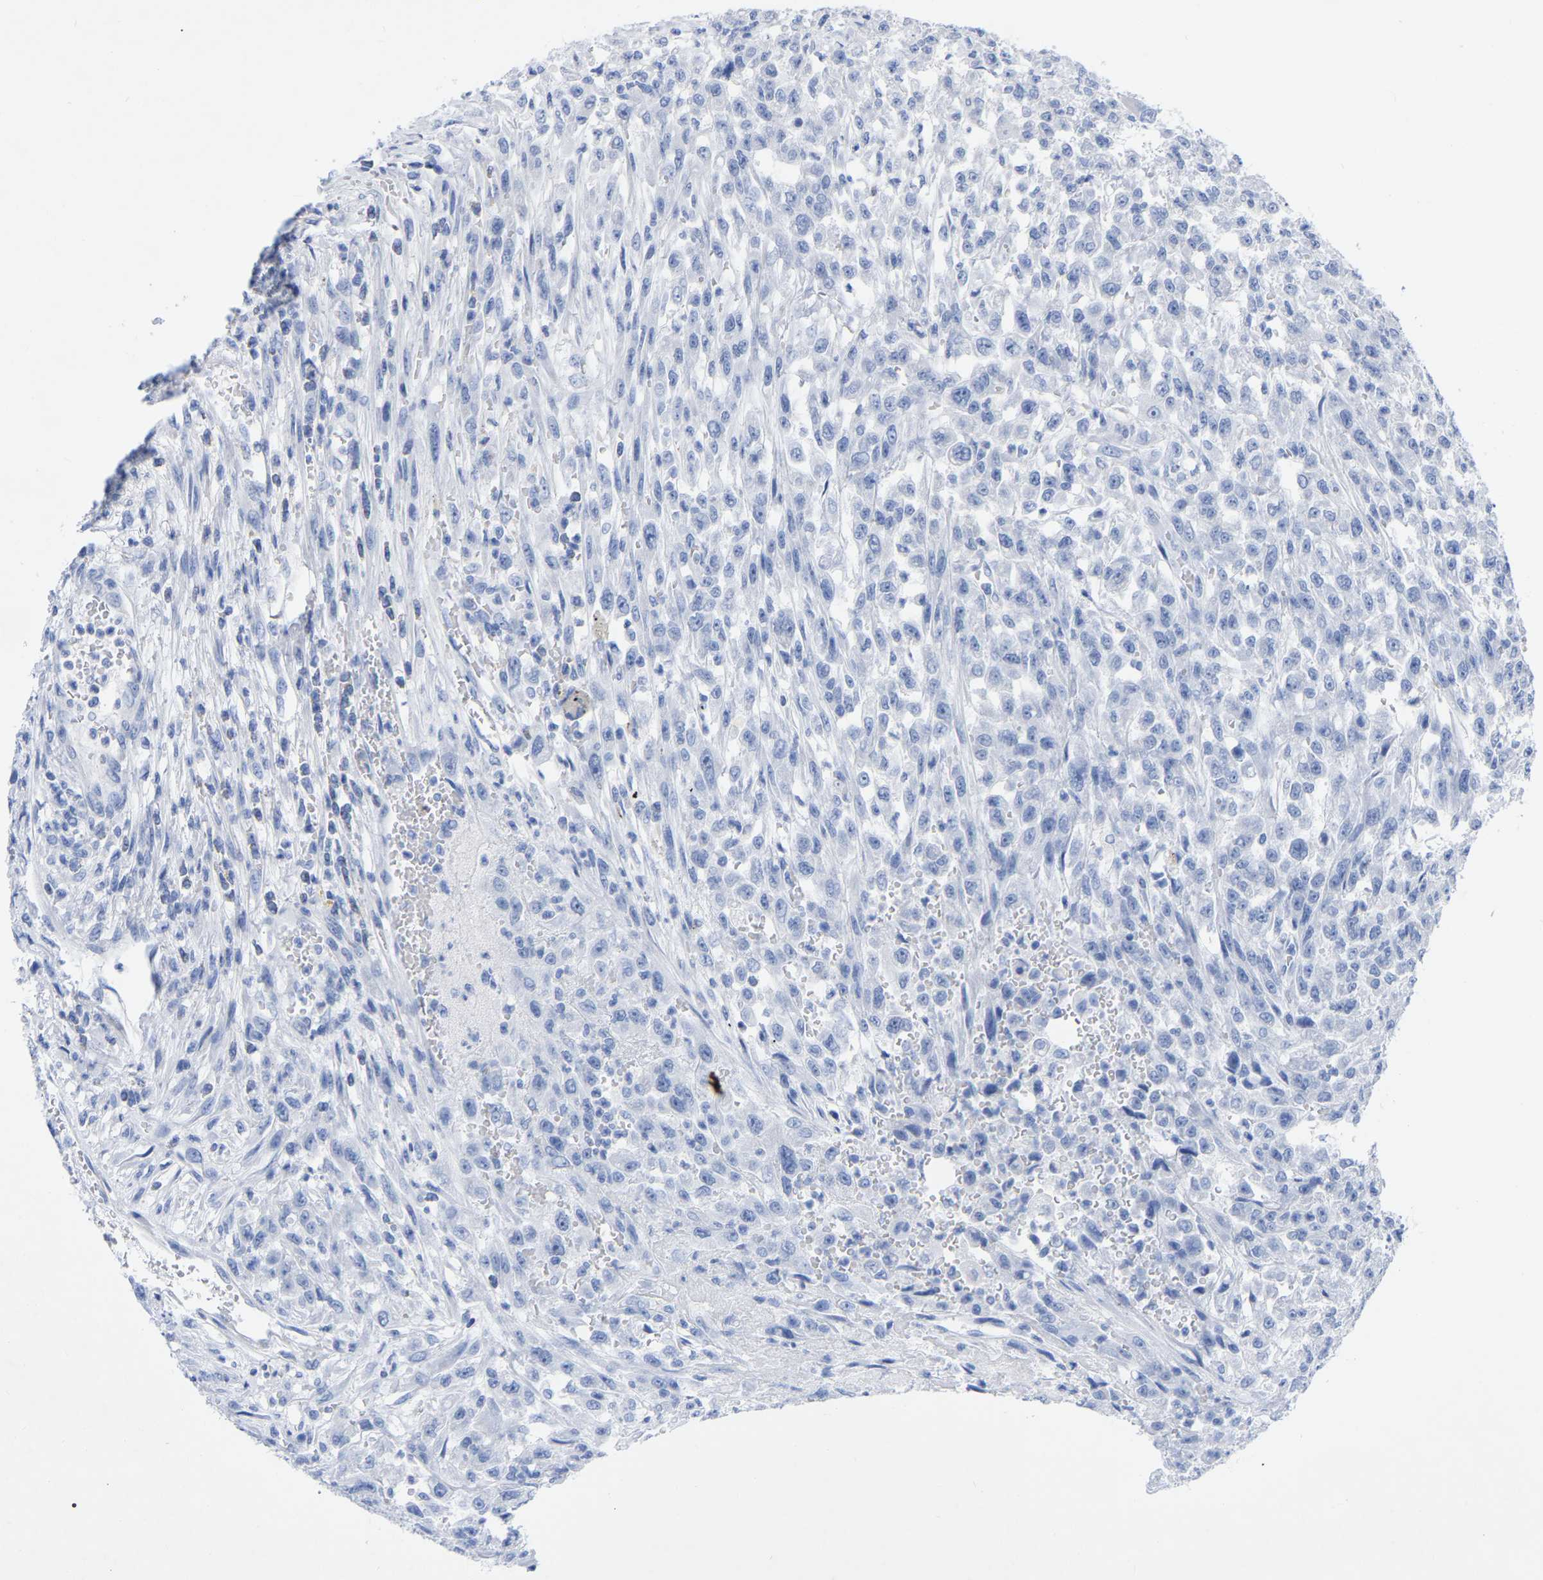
{"staining": {"intensity": "negative", "quantity": "none", "location": "none"}, "tissue": "urothelial cancer", "cell_type": "Tumor cells", "image_type": "cancer", "snomed": [{"axis": "morphology", "description": "Urothelial carcinoma, High grade"}, {"axis": "topography", "description": "Urinary bladder"}], "caption": "Immunohistochemical staining of human urothelial cancer displays no significant staining in tumor cells. (DAB (3,3'-diaminobenzidine) IHC, high magnification).", "gene": "ZNF629", "patient": {"sex": "male", "age": 46}}